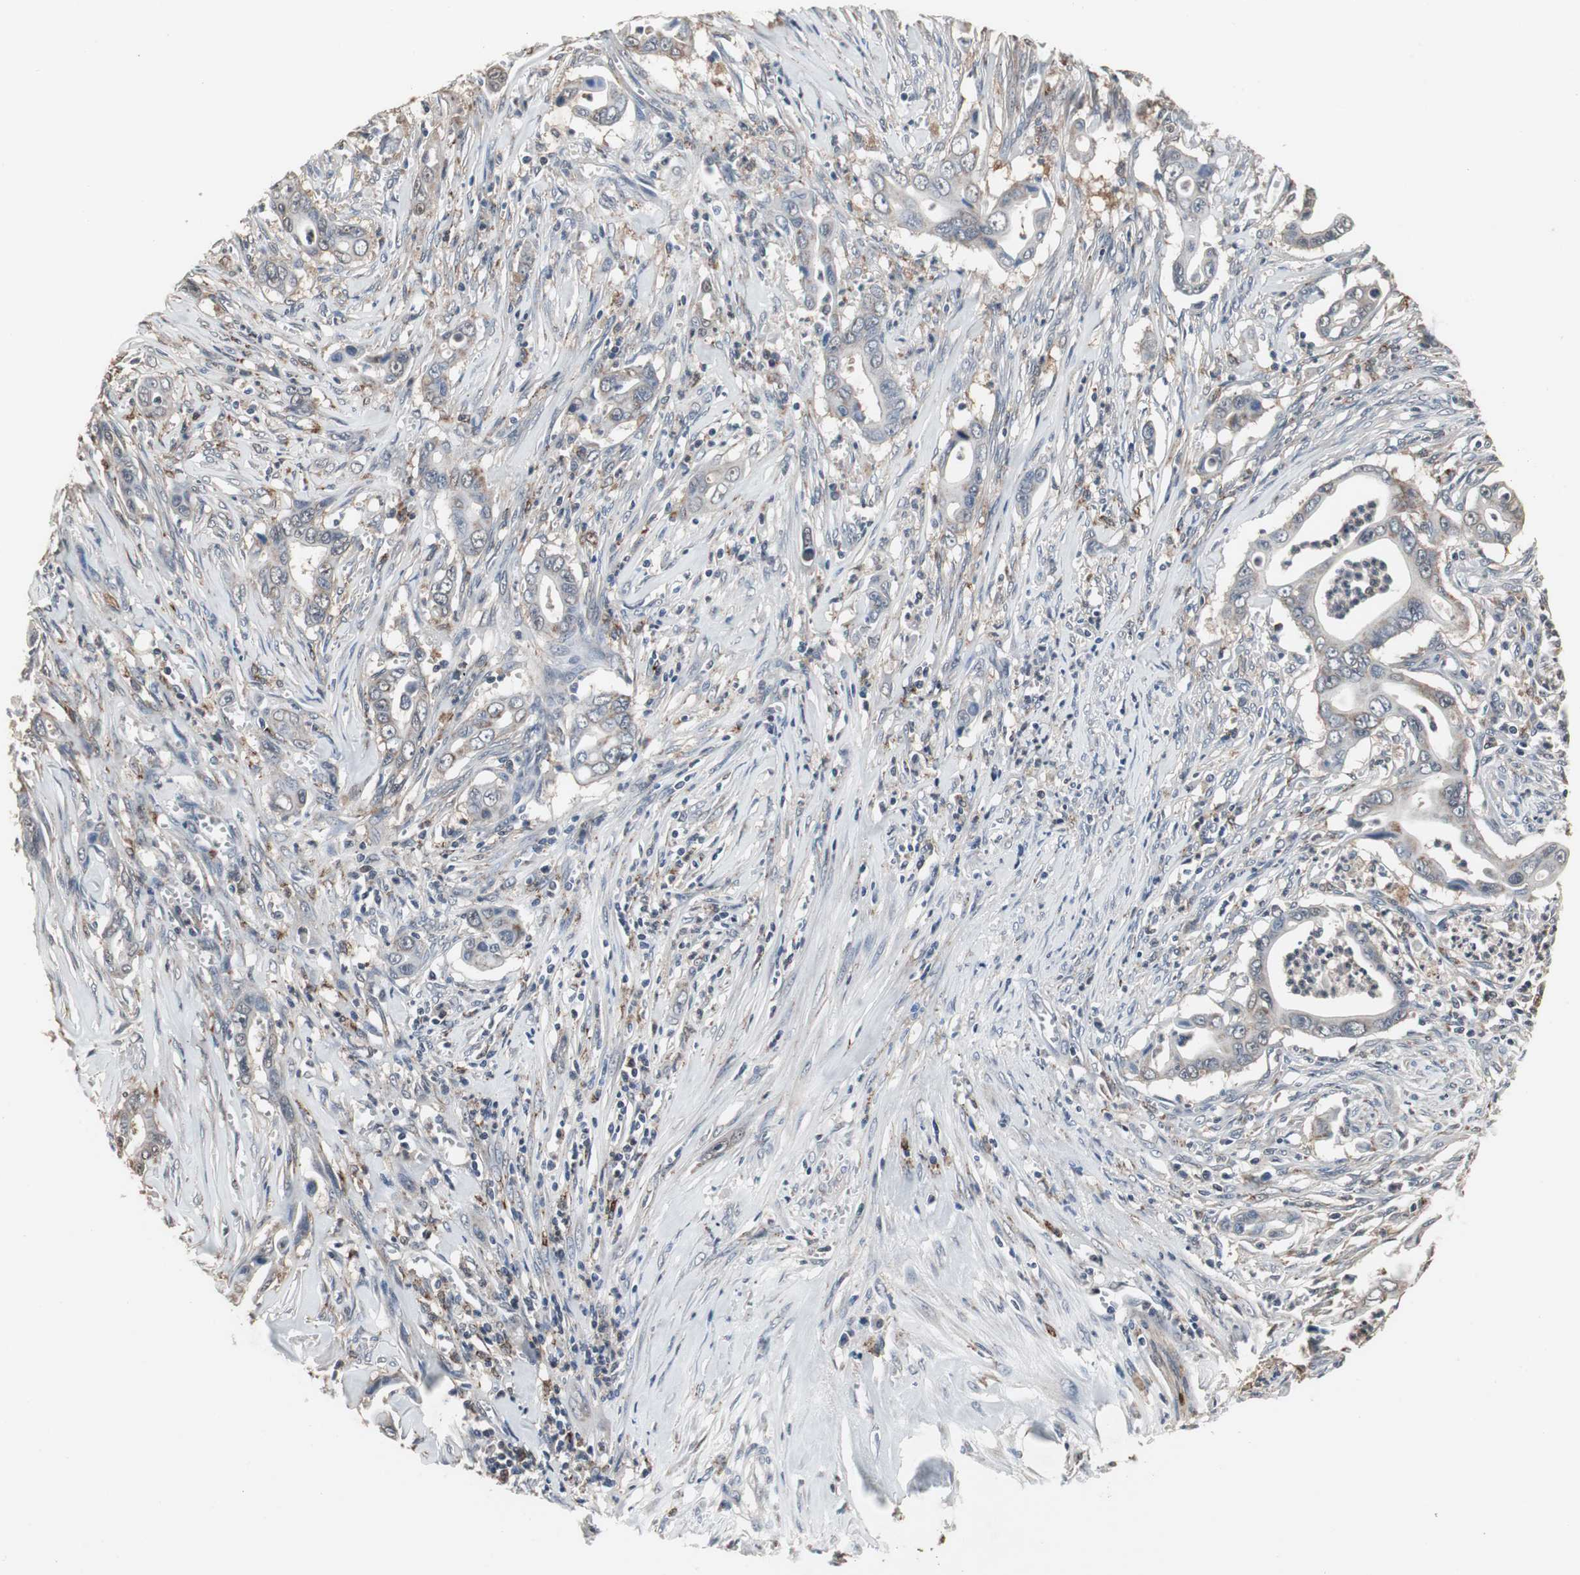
{"staining": {"intensity": "weak", "quantity": "<25%", "location": "cytoplasmic/membranous"}, "tissue": "pancreatic cancer", "cell_type": "Tumor cells", "image_type": "cancer", "snomed": [{"axis": "morphology", "description": "Adenocarcinoma, NOS"}, {"axis": "topography", "description": "Pancreas"}], "caption": "Pancreatic cancer (adenocarcinoma) was stained to show a protein in brown. There is no significant expression in tumor cells.", "gene": "ZSCAN22", "patient": {"sex": "male", "age": 59}}